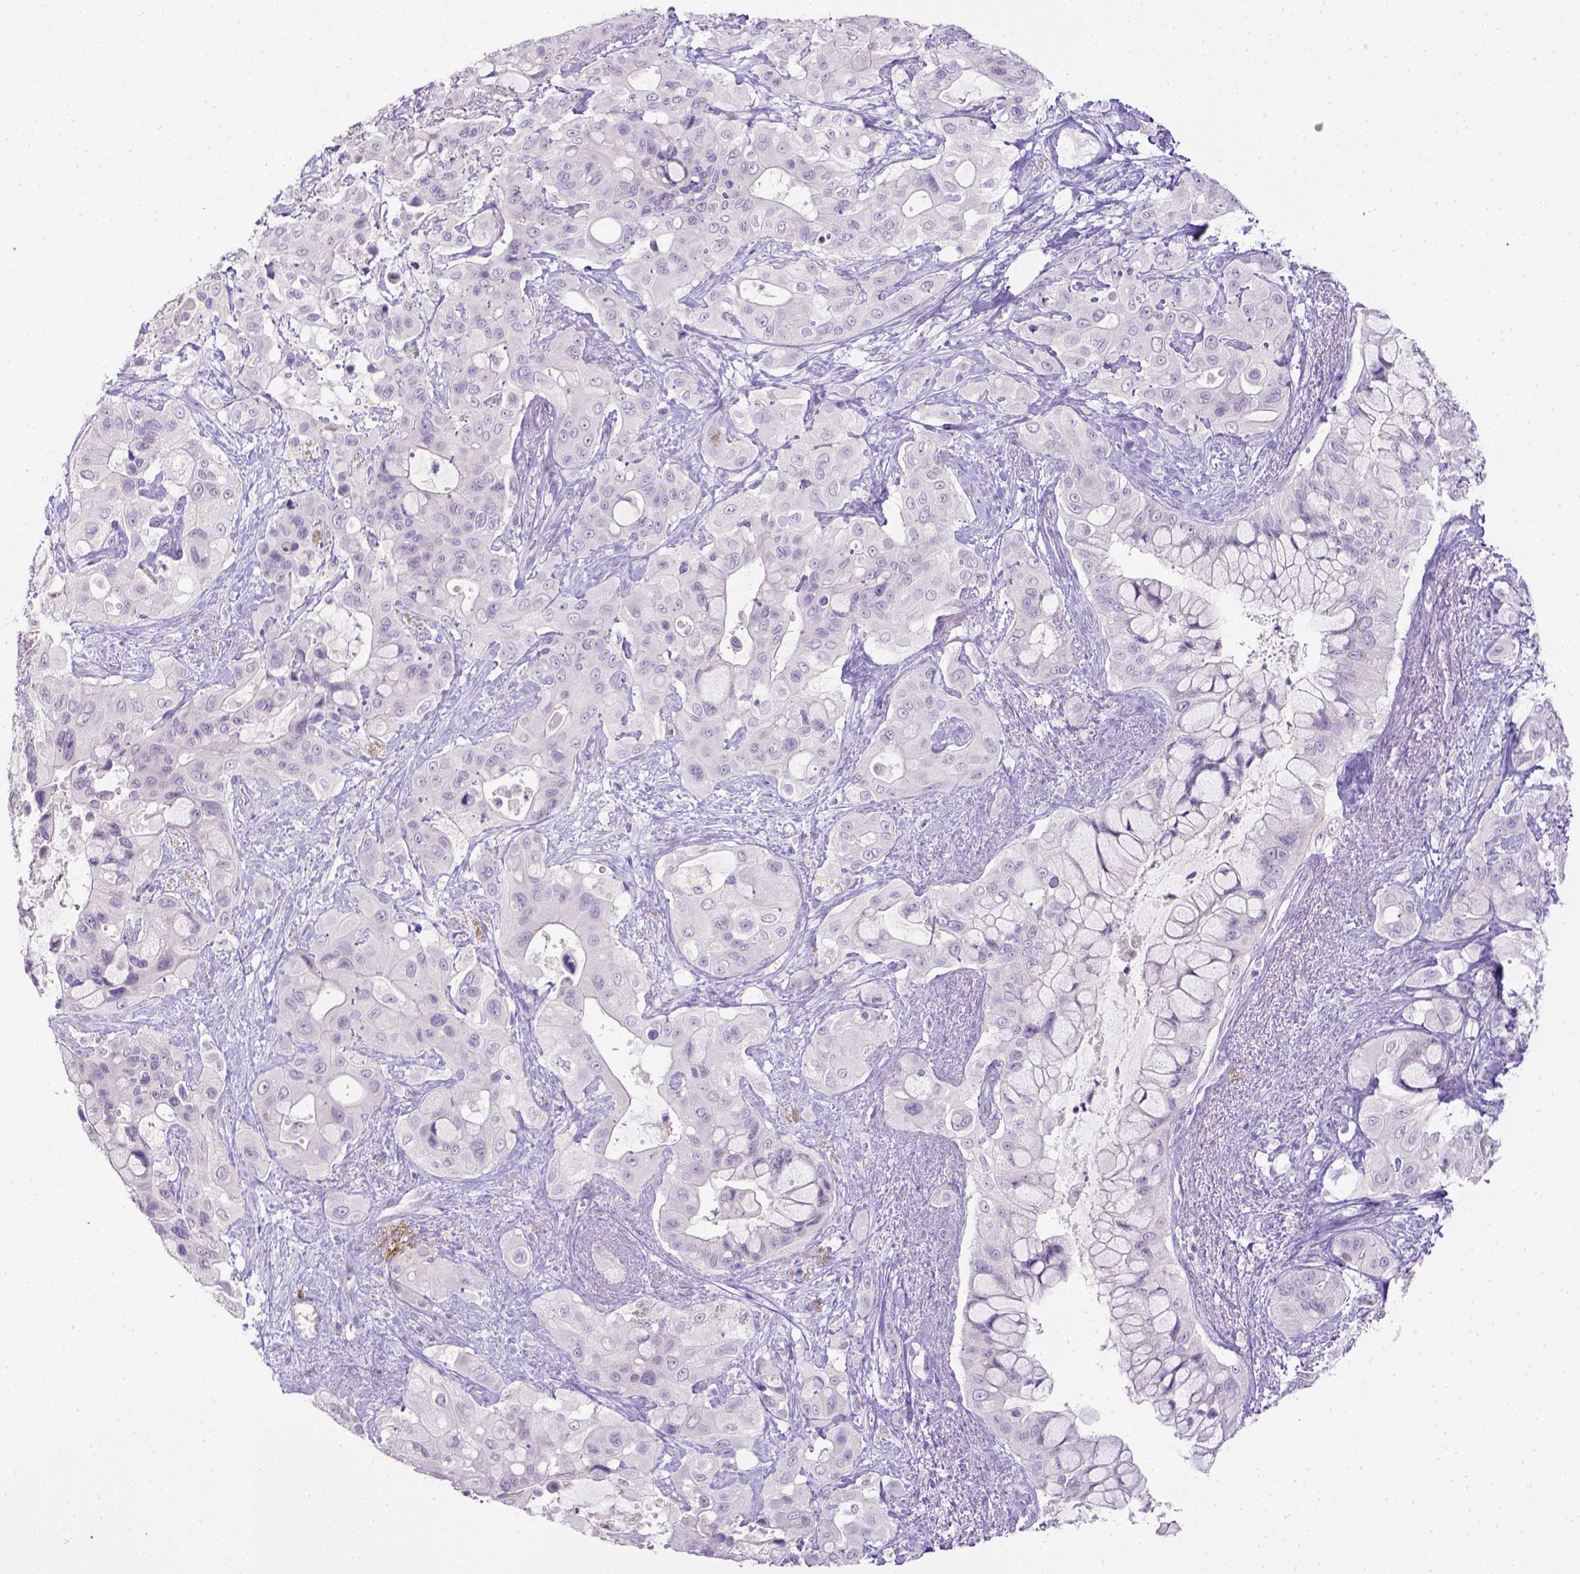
{"staining": {"intensity": "negative", "quantity": "none", "location": "none"}, "tissue": "pancreatic cancer", "cell_type": "Tumor cells", "image_type": "cancer", "snomed": [{"axis": "morphology", "description": "Adenocarcinoma, NOS"}, {"axis": "topography", "description": "Pancreas"}], "caption": "DAB immunohistochemical staining of human pancreatic cancer (adenocarcinoma) displays no significant positivity in tumor cells.", "gene": "B3GAT1", "patient": {"sex": "male", "age": 71}}